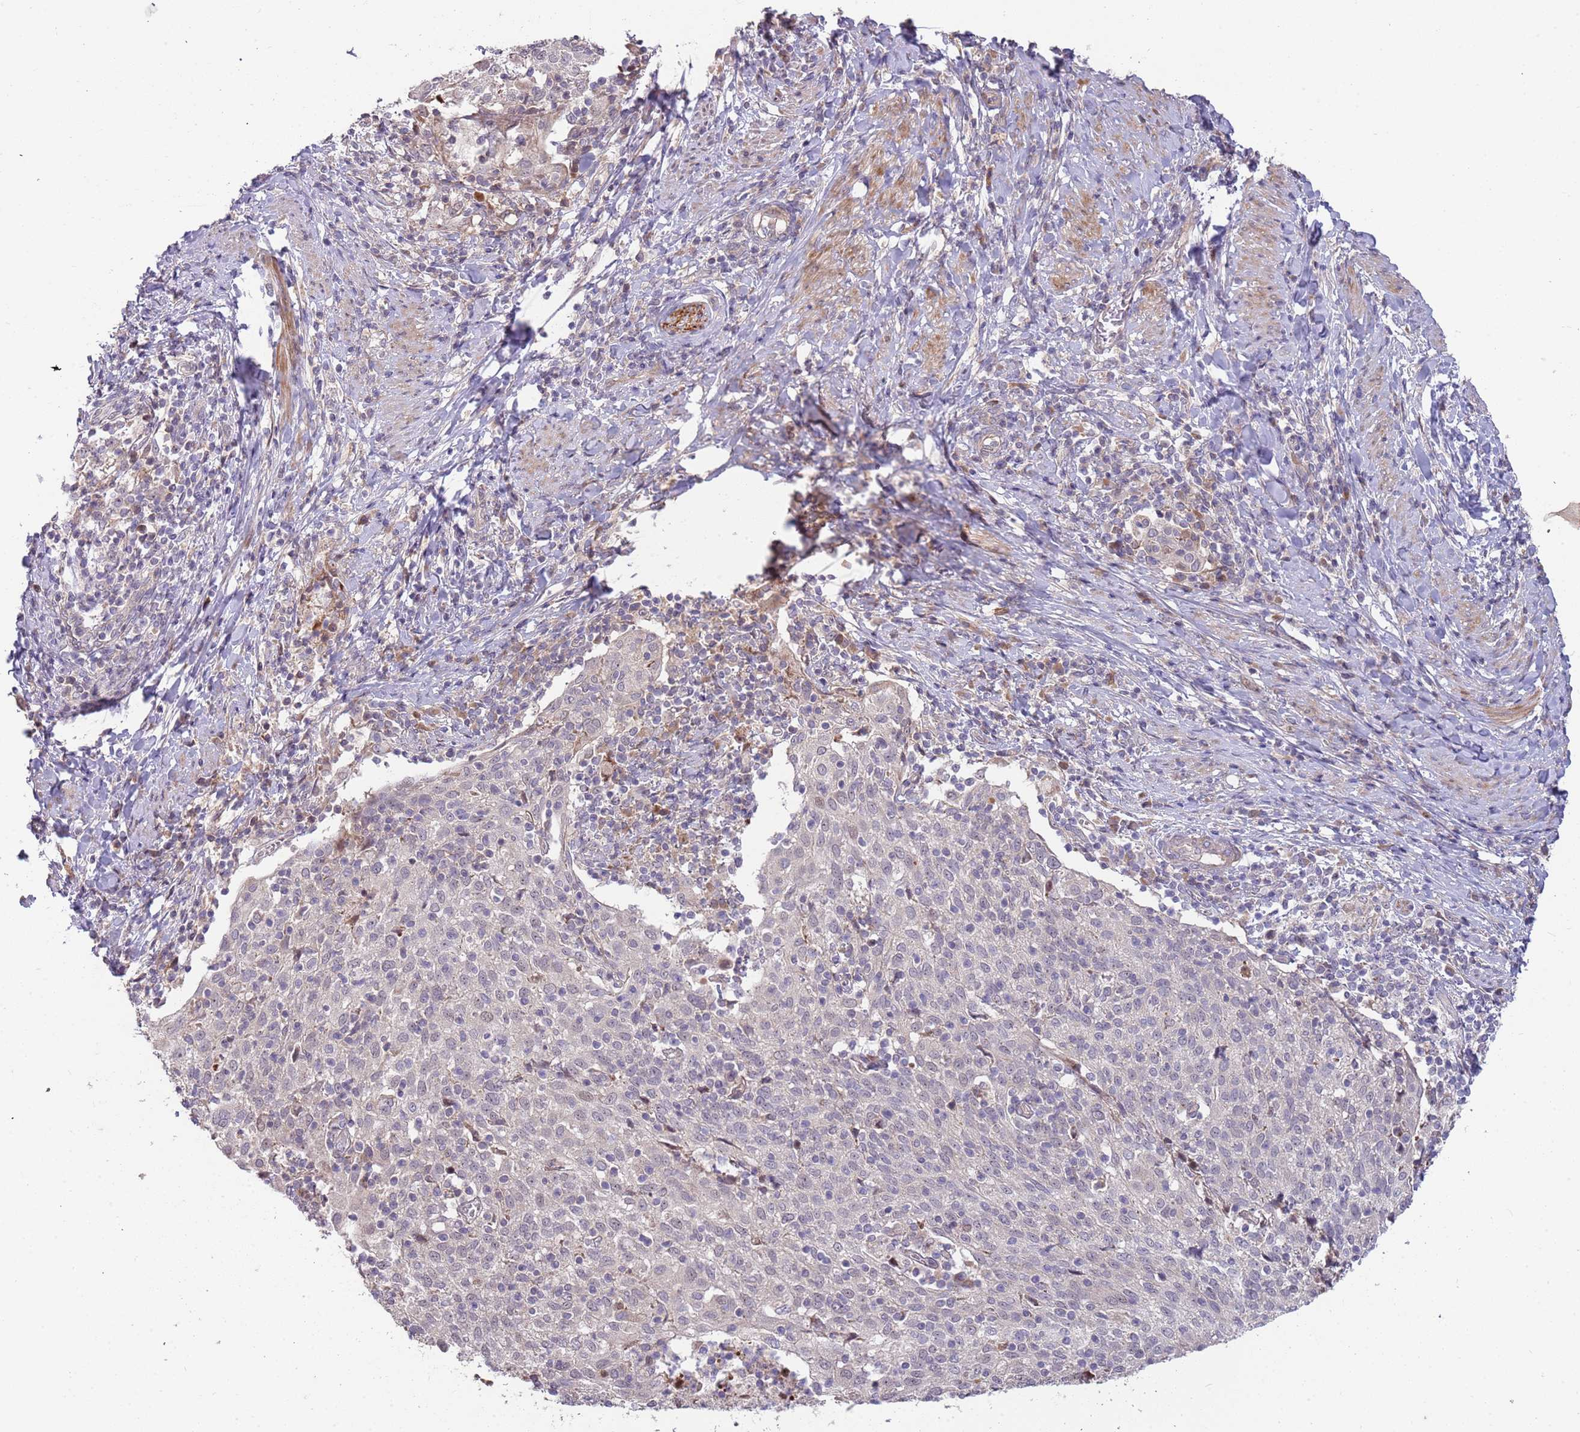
{"staining": {"intensity": "negative", "quantity": "none", "location": "none"}, "tissue": "cervical cancer", "cell_type": "Tumor cells", "image_type": "cancer", "snomed": [{"axis": "morphology", "description": "Squamous cell carcinoma, NOS"}, {"axis": "topography", "description": "Cervix"}], "caption": "Cervical cancer stained for a protein using immunohistochemistry demonstrates no positivity tumor cells.", "gene": "TRAPPC6B", "patient": {"sex": "female", "age": 52}}